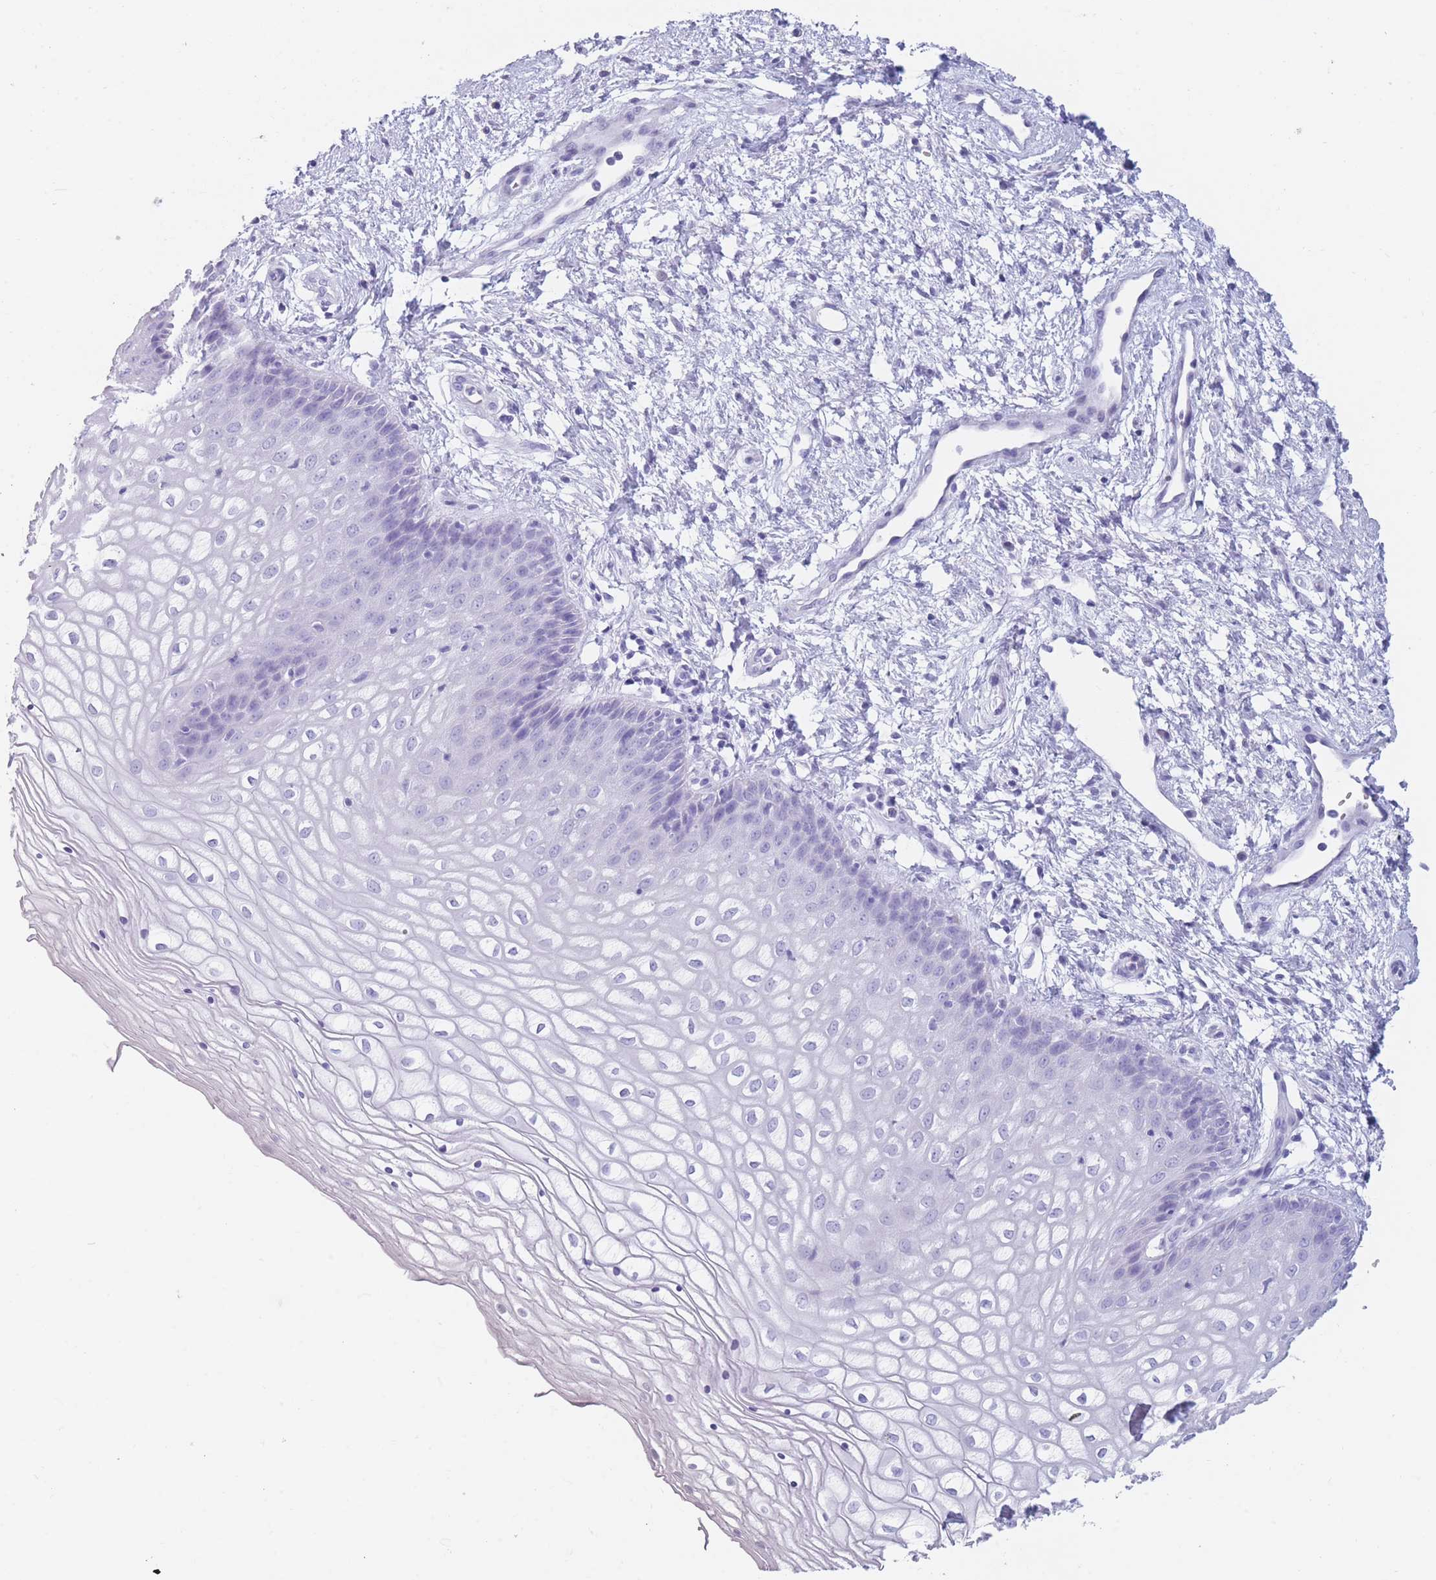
{"staining": {"intensity": "negative", "quantity": "none", "location": "none"}, "tissue": "vagina", "cell_type": "Squamous epithelial cells", "image_type": "normal", "snomed": [{"axis": "morphology", "description": "Normal tissue, NOS"}, {"axis": "topography", "description": "Vagina"}], "caption": "Immunohistochemistry (IHC) micrograph of normal vagina: vagina stained with DAB (3,3'-diaminobenzidine) reveals no significant protein positivity in squamous epithelial cells. (Immunohistochemistry (IHC), brightfield microscopy, high magnification).", "gene": "TNFSF11", "patient": {"sex": "female", "age": 34}}